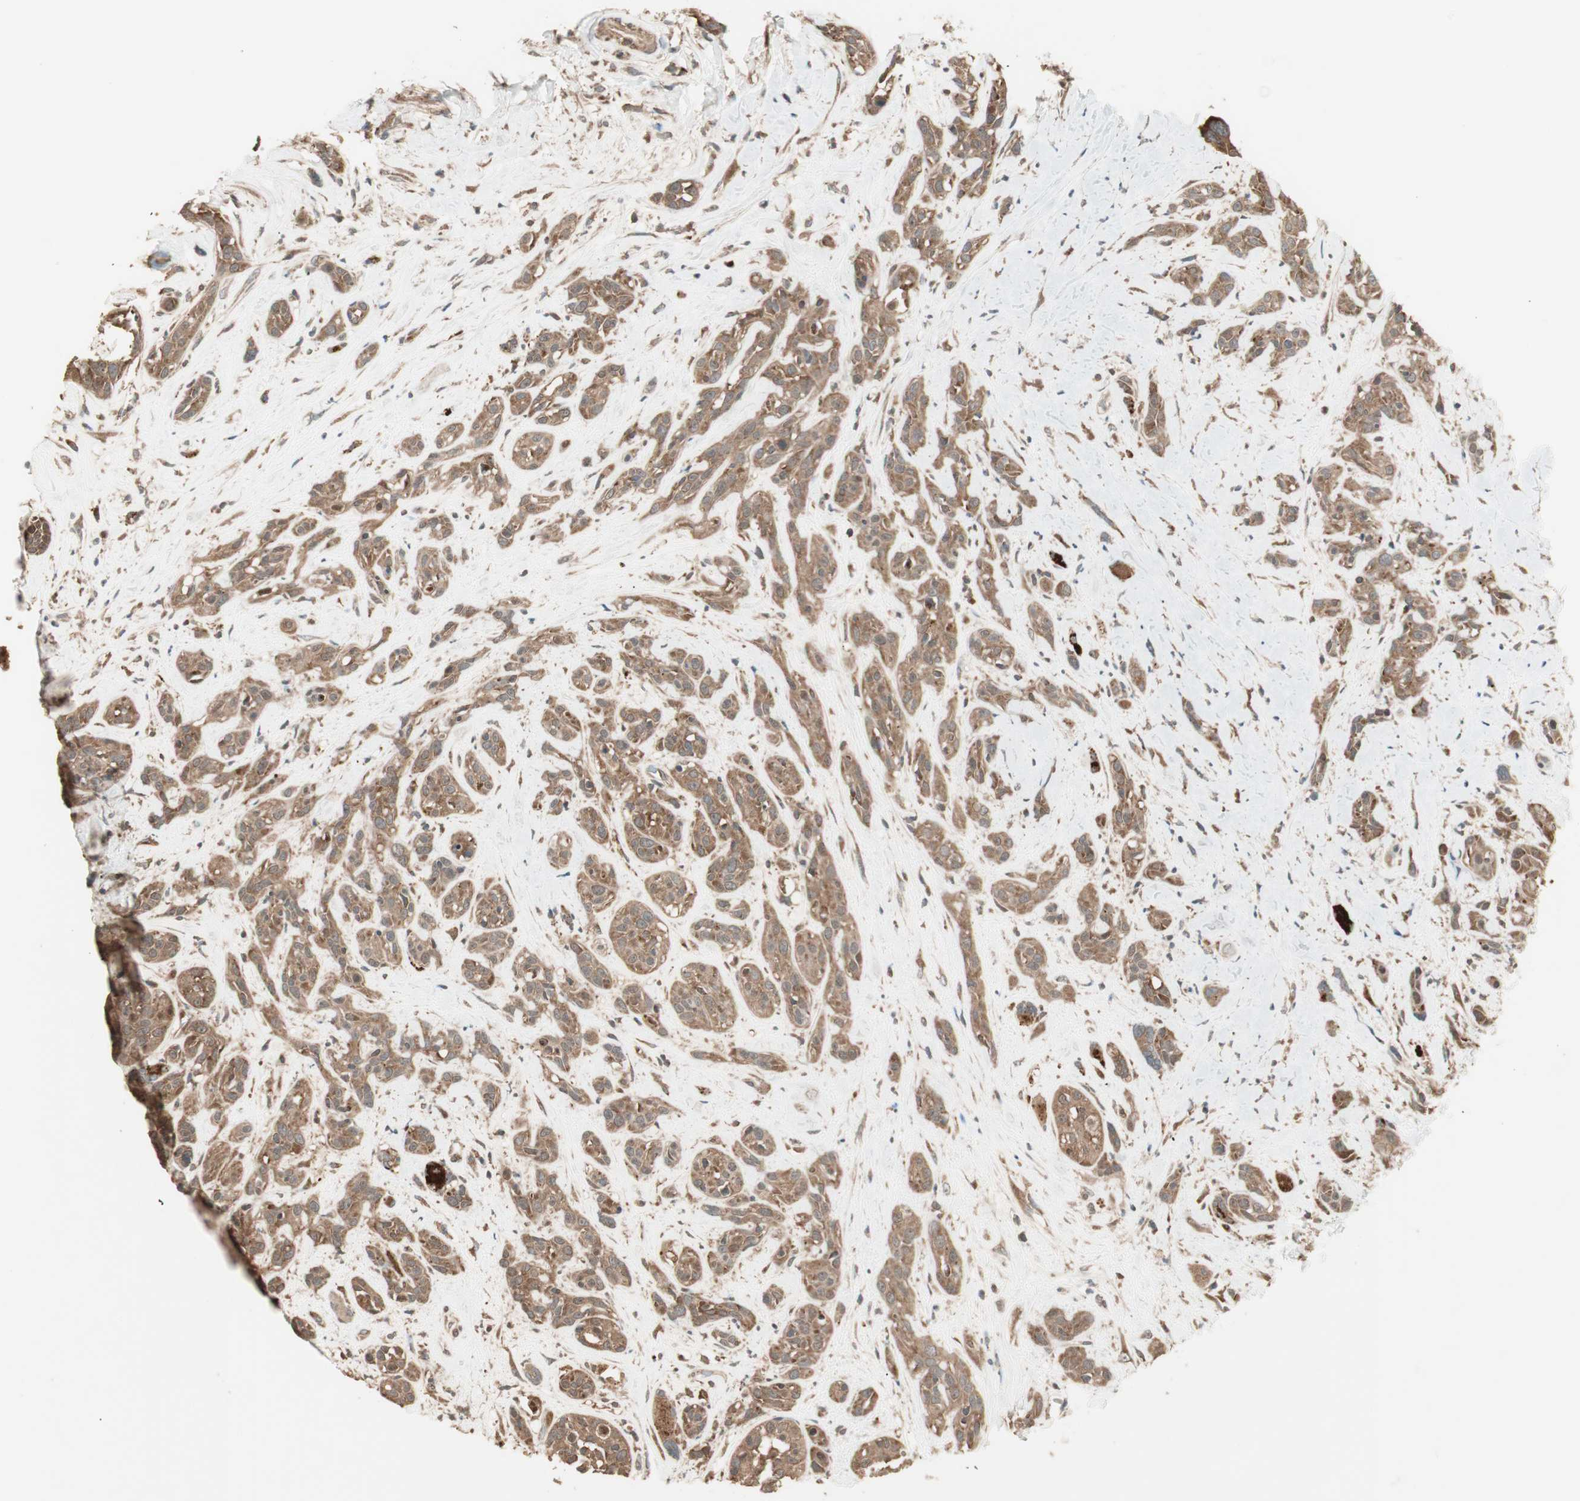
{"staining": {"intensity": "moderate", "quantity": ">75%", "location": "cytoplasmic/membranous"}, "tissue": "head and neck cancer", "cell_type": "Tumor cells", "image_type": "cancer", "snomed": [{"axis": "morphology", "description": "Squamous cell carcinoma, NOS"}, {"axis": "topography", "description": "Head-Neck"}], "caption": "Approximately >75% of tumor cells in head and neck squamous cell carcinoma demonstrate moderate cytoplasmic/membranous protein positivity as visualized by brown immunohistochemical staining.", "gene": "CNOT4", "patient": {"sex": "male", "age": 62}}